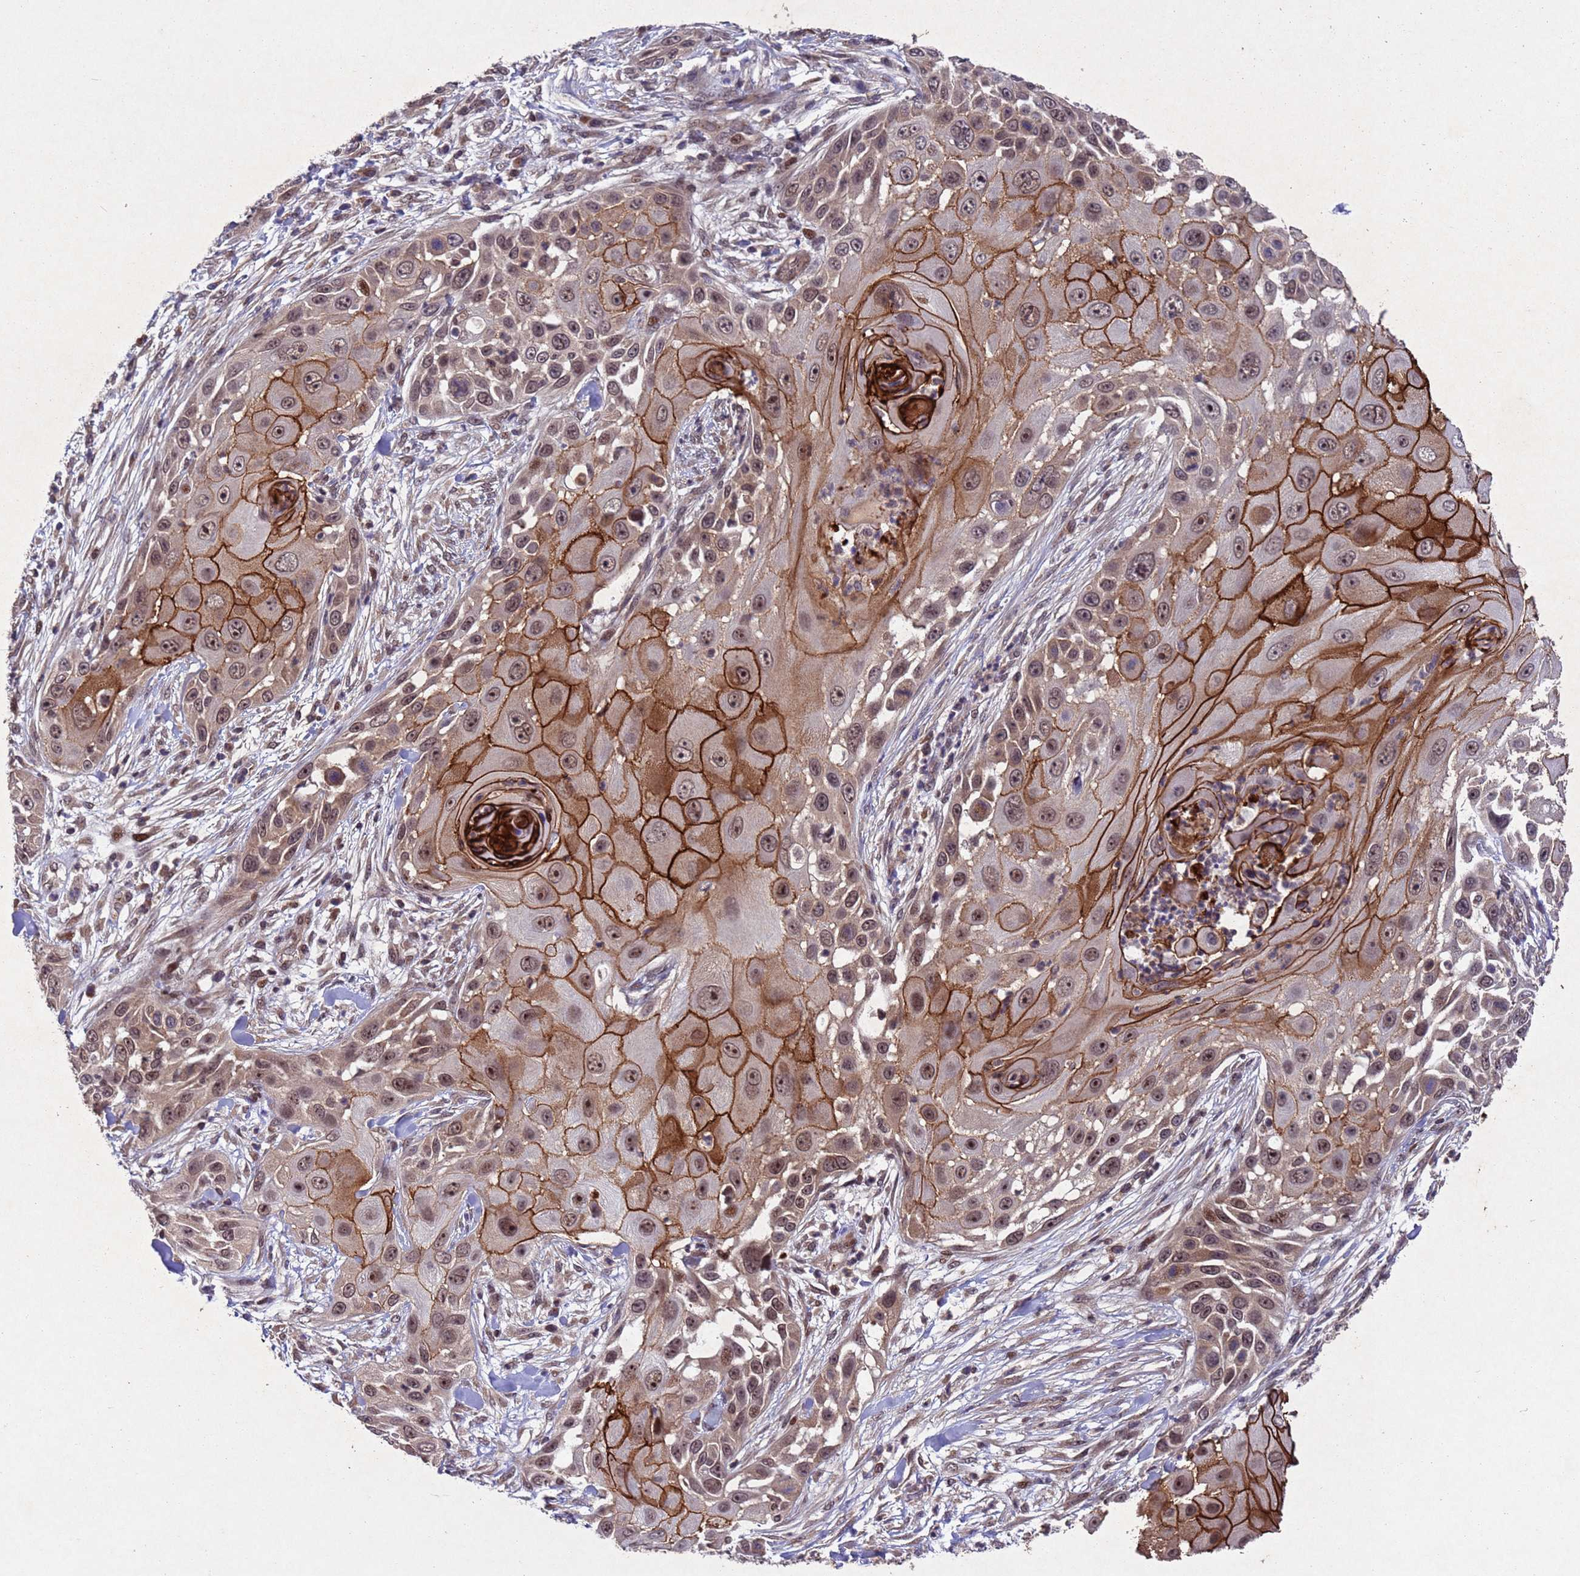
{"staining": {"intensity": "strong", "quantity": ">75%", "location": "cytoplasmic/membranous,nuclear"}, "tissue": "skin cancer", "cell_type": "Tumor cells", "image_type": "cancer", "snomed": [{"axis": "morphology", "description": "Squamous cell carcinoma, NOS"}, {"axis": "topography", "description": "Skin"}], "caption": "A high-resolution histopathology image shows IHC staining of skin cancer (squamous cell carcinoma), which reveals strong cytoplasmic/membranous and nuclear positivity in approximately >75% of tumor cells.", "gene": "TBK1", "patient": {"sex": "female", "age": 44}}